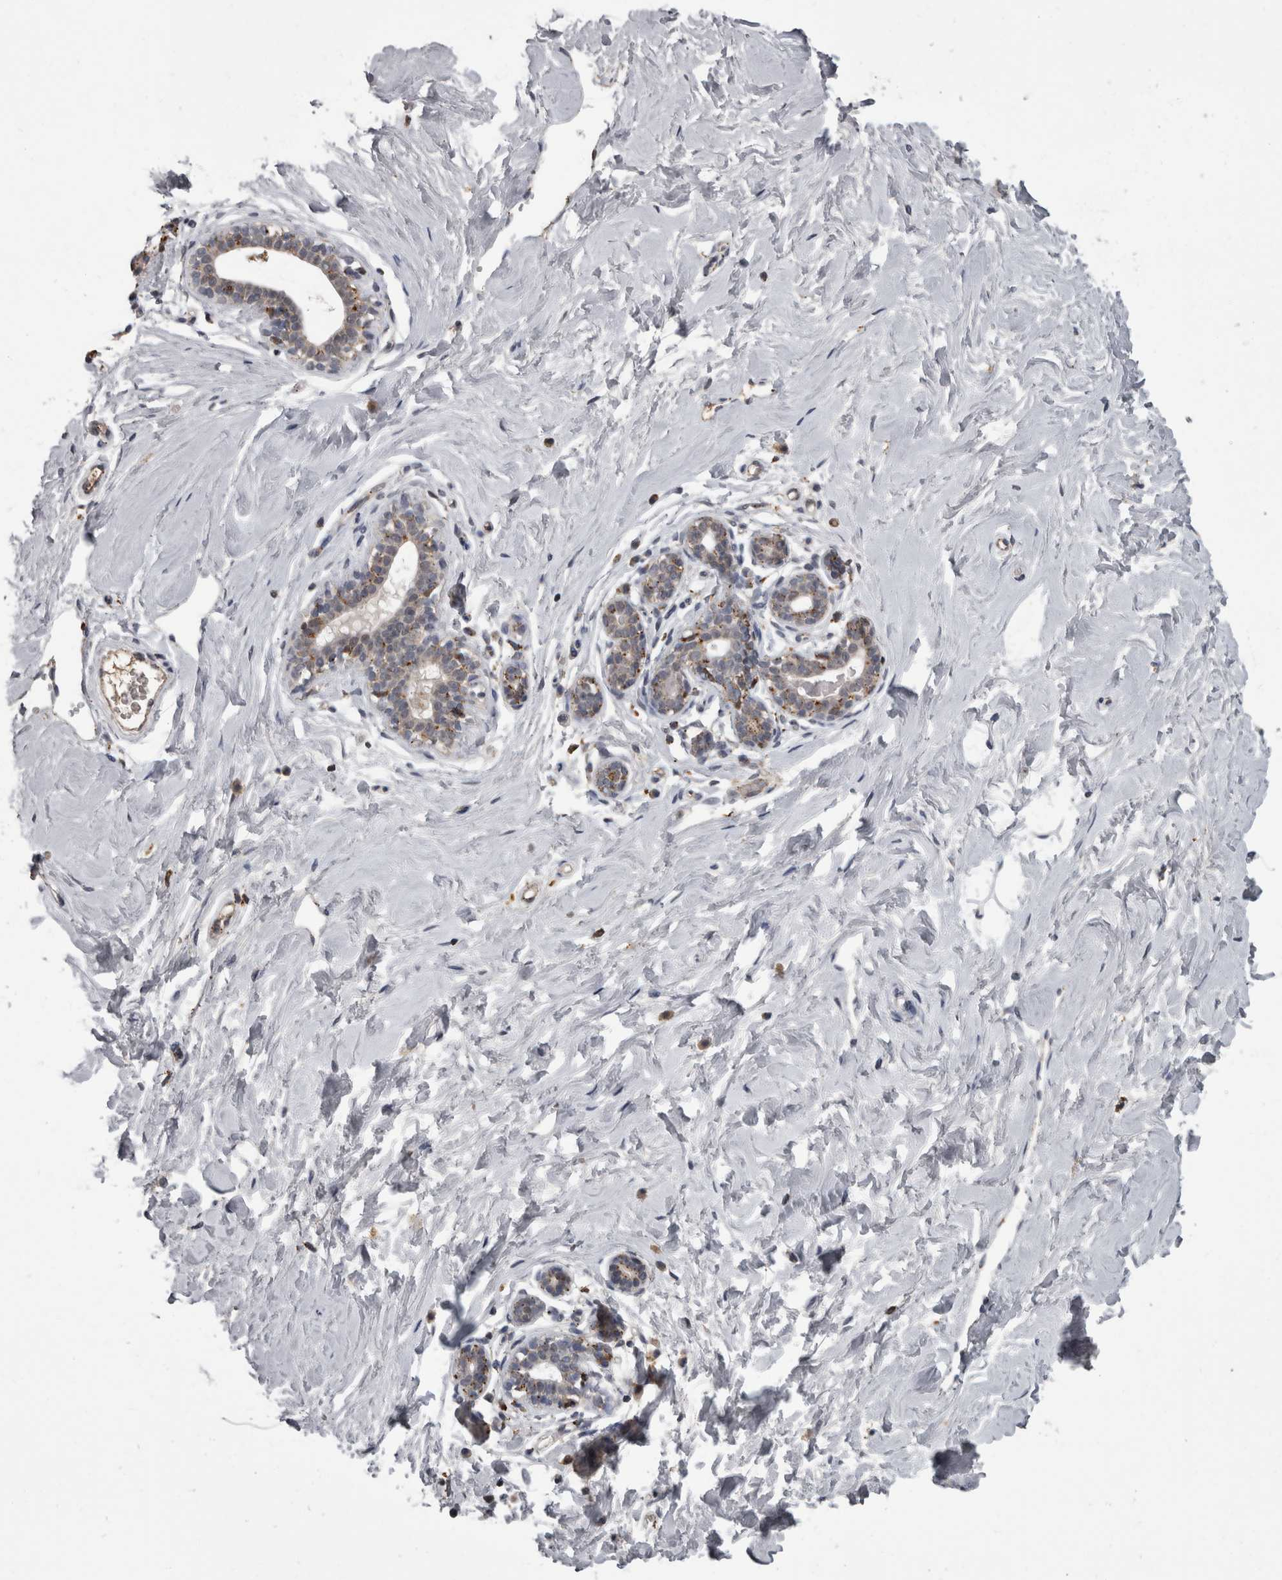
{"staining": {"intensity": "moderate", "quantity": "25%-75%", "location": "cytoplasmic/membranous"}, "tissue": "breast", "cell_type": "Adipocytes", "image_type": "normal", "snomed": [{"axis": "morphology", "description": "Normal tissue, NOS"}, {"axis": "morphology", "description": "Adenoma, NOS"}, {"axis": "topography", "description": "Breast"}], "caption": "Protein staining of benign breast shows moderate cytoplasmic/membranous expression in about 25%-75% of adipocytes.", "gene": "NAAA", "patient": {"sex": "female", "age": 23}}